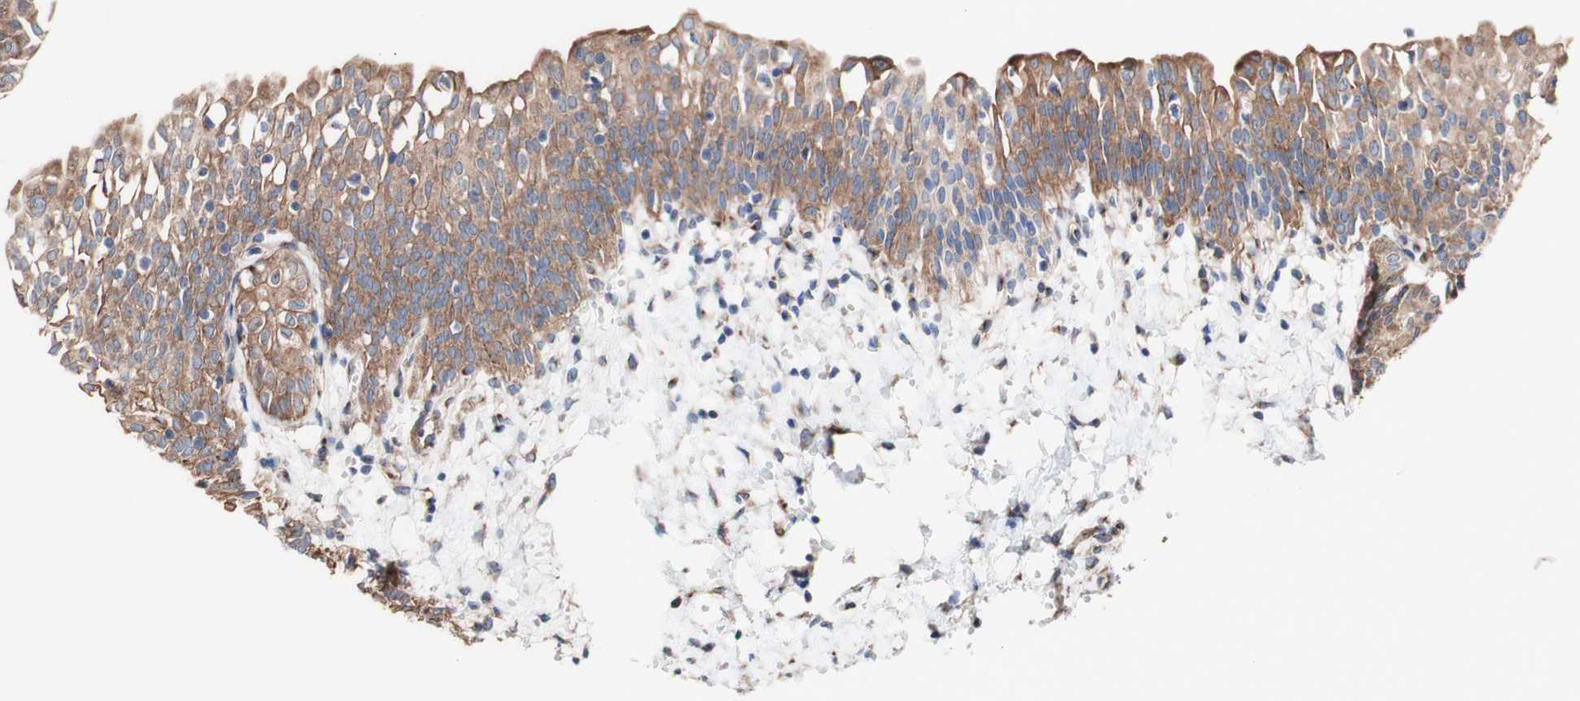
{"staining": {"intensity": "moderate", "quantity": ">75%", "location": "cytoplasmic/membranous"}, "tissue": "urinary bladder", "cell_type": "Urothelial cells", "image_type": "normal", "snomed": [{"axis": "morphology", "description": "Normal tissue, NOS"}, {"axis": "topography", "description": "Urinary bladder"}], "caption": "Immunohistochemistry (IHC) (DAB) staining of benign urinary bladder demonstrates moderate cytoplasmic/membranous protein positivity in approximately >75% of urothelial cells.", "gene": "LRIG3", "patient": {"sex": "male", "age": 55}}